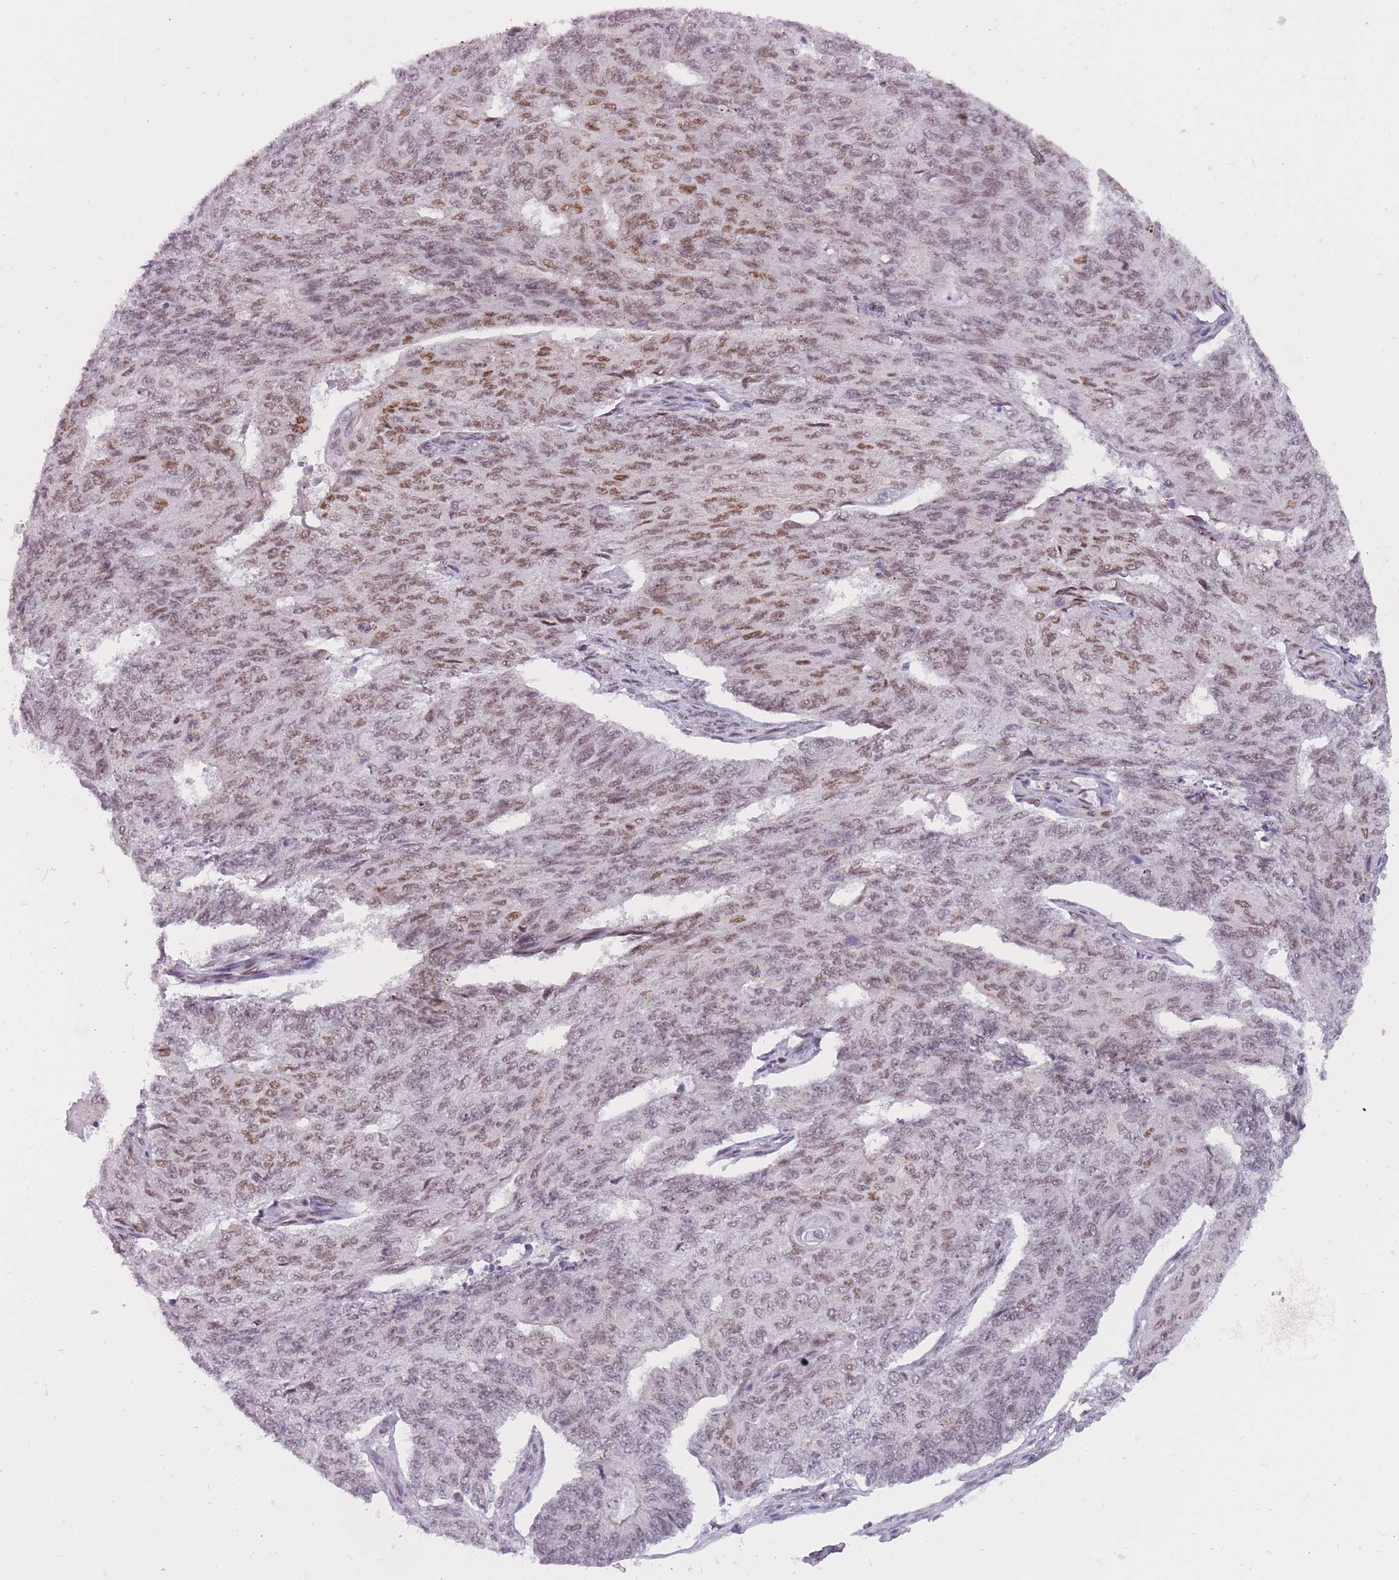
{"staining": {"intensity": "moderate", "quantity": ">75%", "location": "nuclear"}, "tissue": "endometrial cancer", "cell_type": "Tumor cells", "image_type": "cancer", "snomed": [{"axis": "morphology", "description": "Adenocarcinoma, NOS"}, {"axis": "topography", "description": "Endometrium"}], "caption": "Immunohistochemical staining of human endometrial cancer exhibits moderate nuclear protein expression in approximately >75% of tumor cells. The protein of interest is stained brown, and the nuclei are stained in blue (DAB (3,3'-diaminobenzidine) IHC with brightfield microscopy, high magnification).", "gene": "TIGD1", "patient": {"sex": "female", "age": 32}}